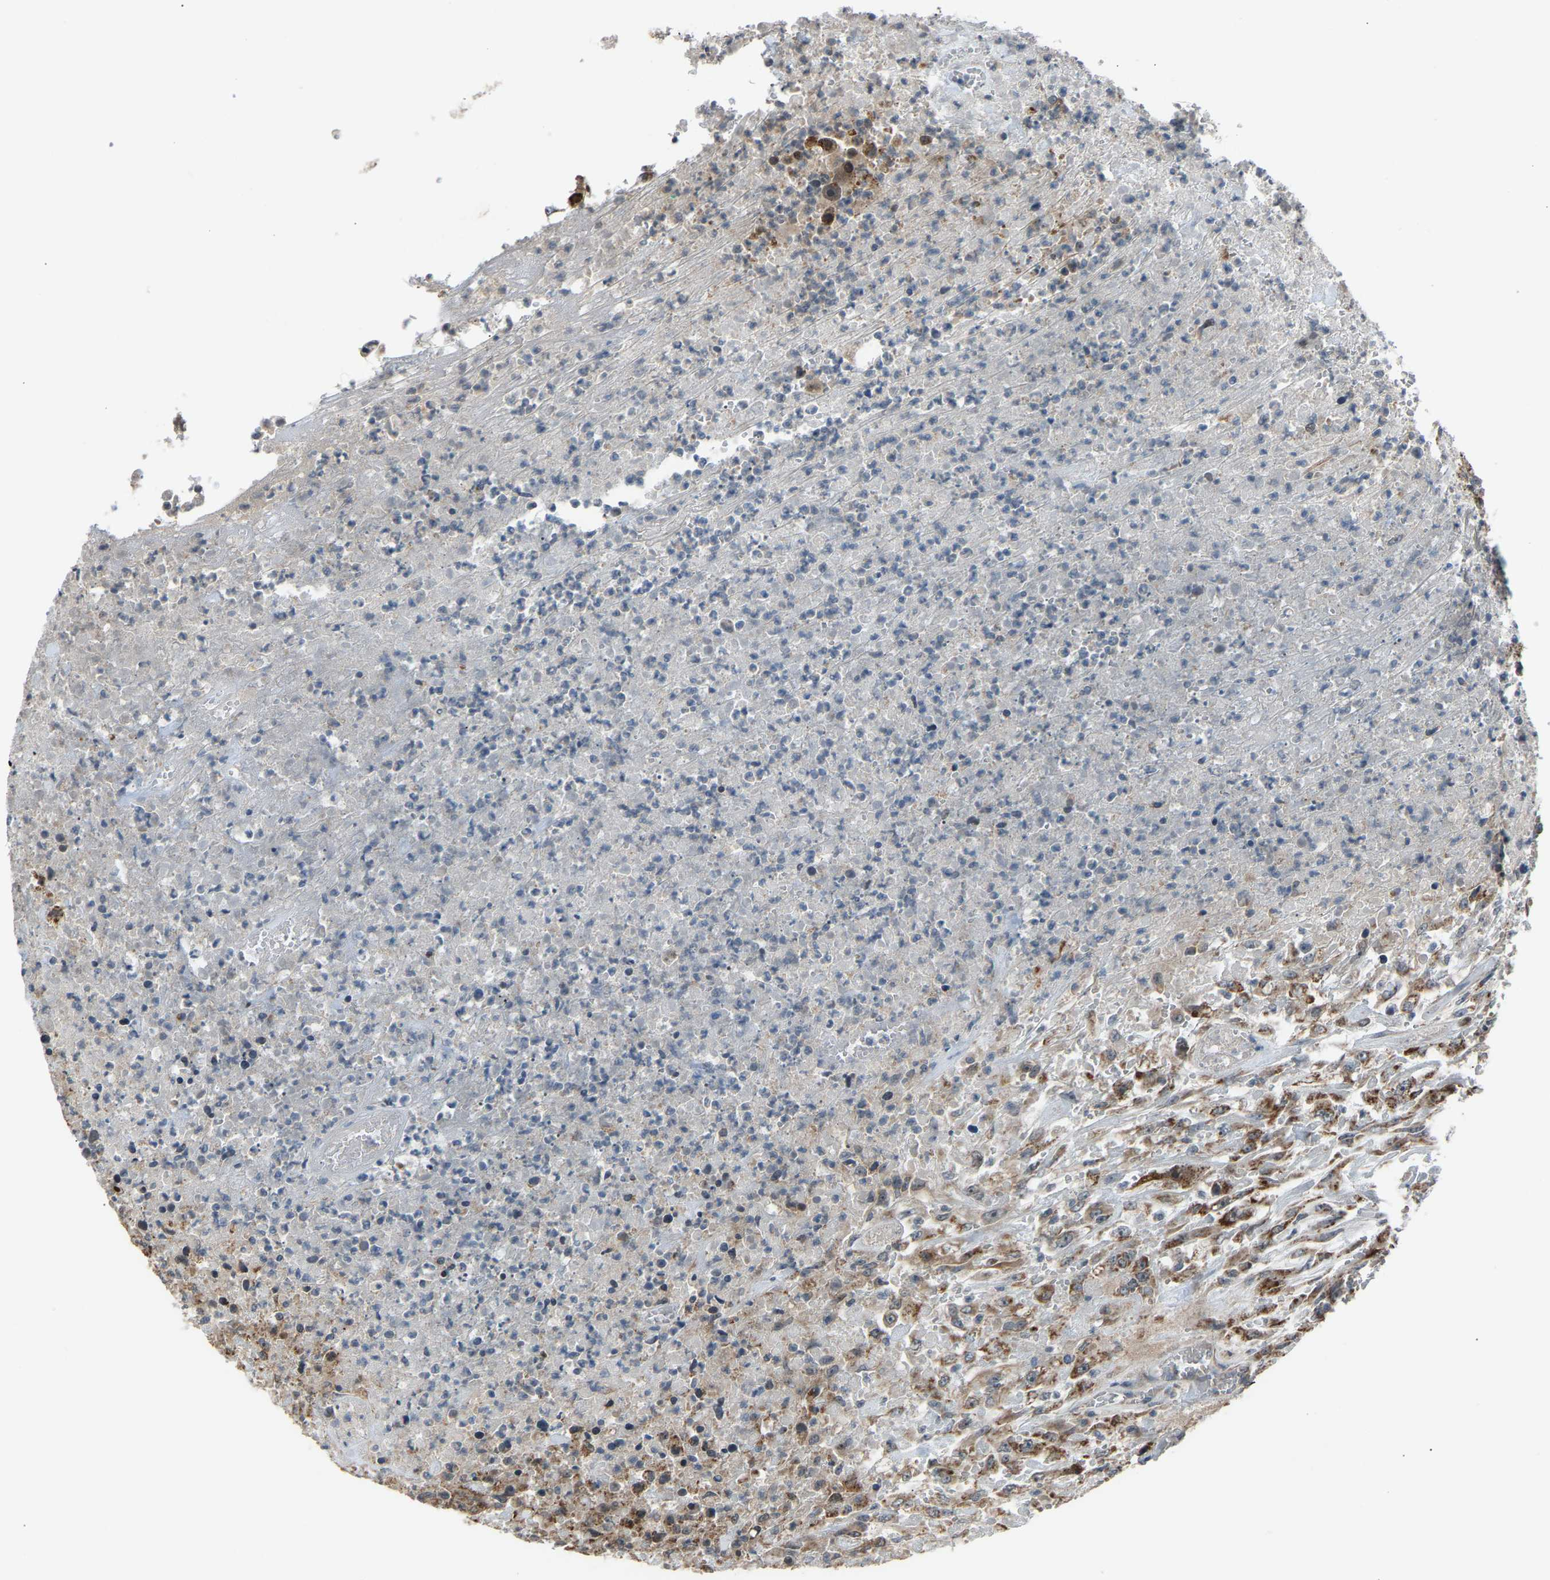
{"staining": {"intensity": "moderate", "quantity": ">75%", "location": "cytoplasmic/membranous"}, "tissue": "urothelial cancer", "cell_type": "Tumor cells", "image_type": "cancer", "snomed": [{"axis": "morphology", "description": "Urothelial carcinoma, High grade"}, {"axis": "topography", "description": "Urinary bladder"}], "caption": "IHC of human urothelial cancer demonstrates medium levels of moderate cytoplasmic/membranous positivity in approximately >75% of tumor cells.", "gene": "SLIRP", "patient": {"sex": "male", "age": 46}}